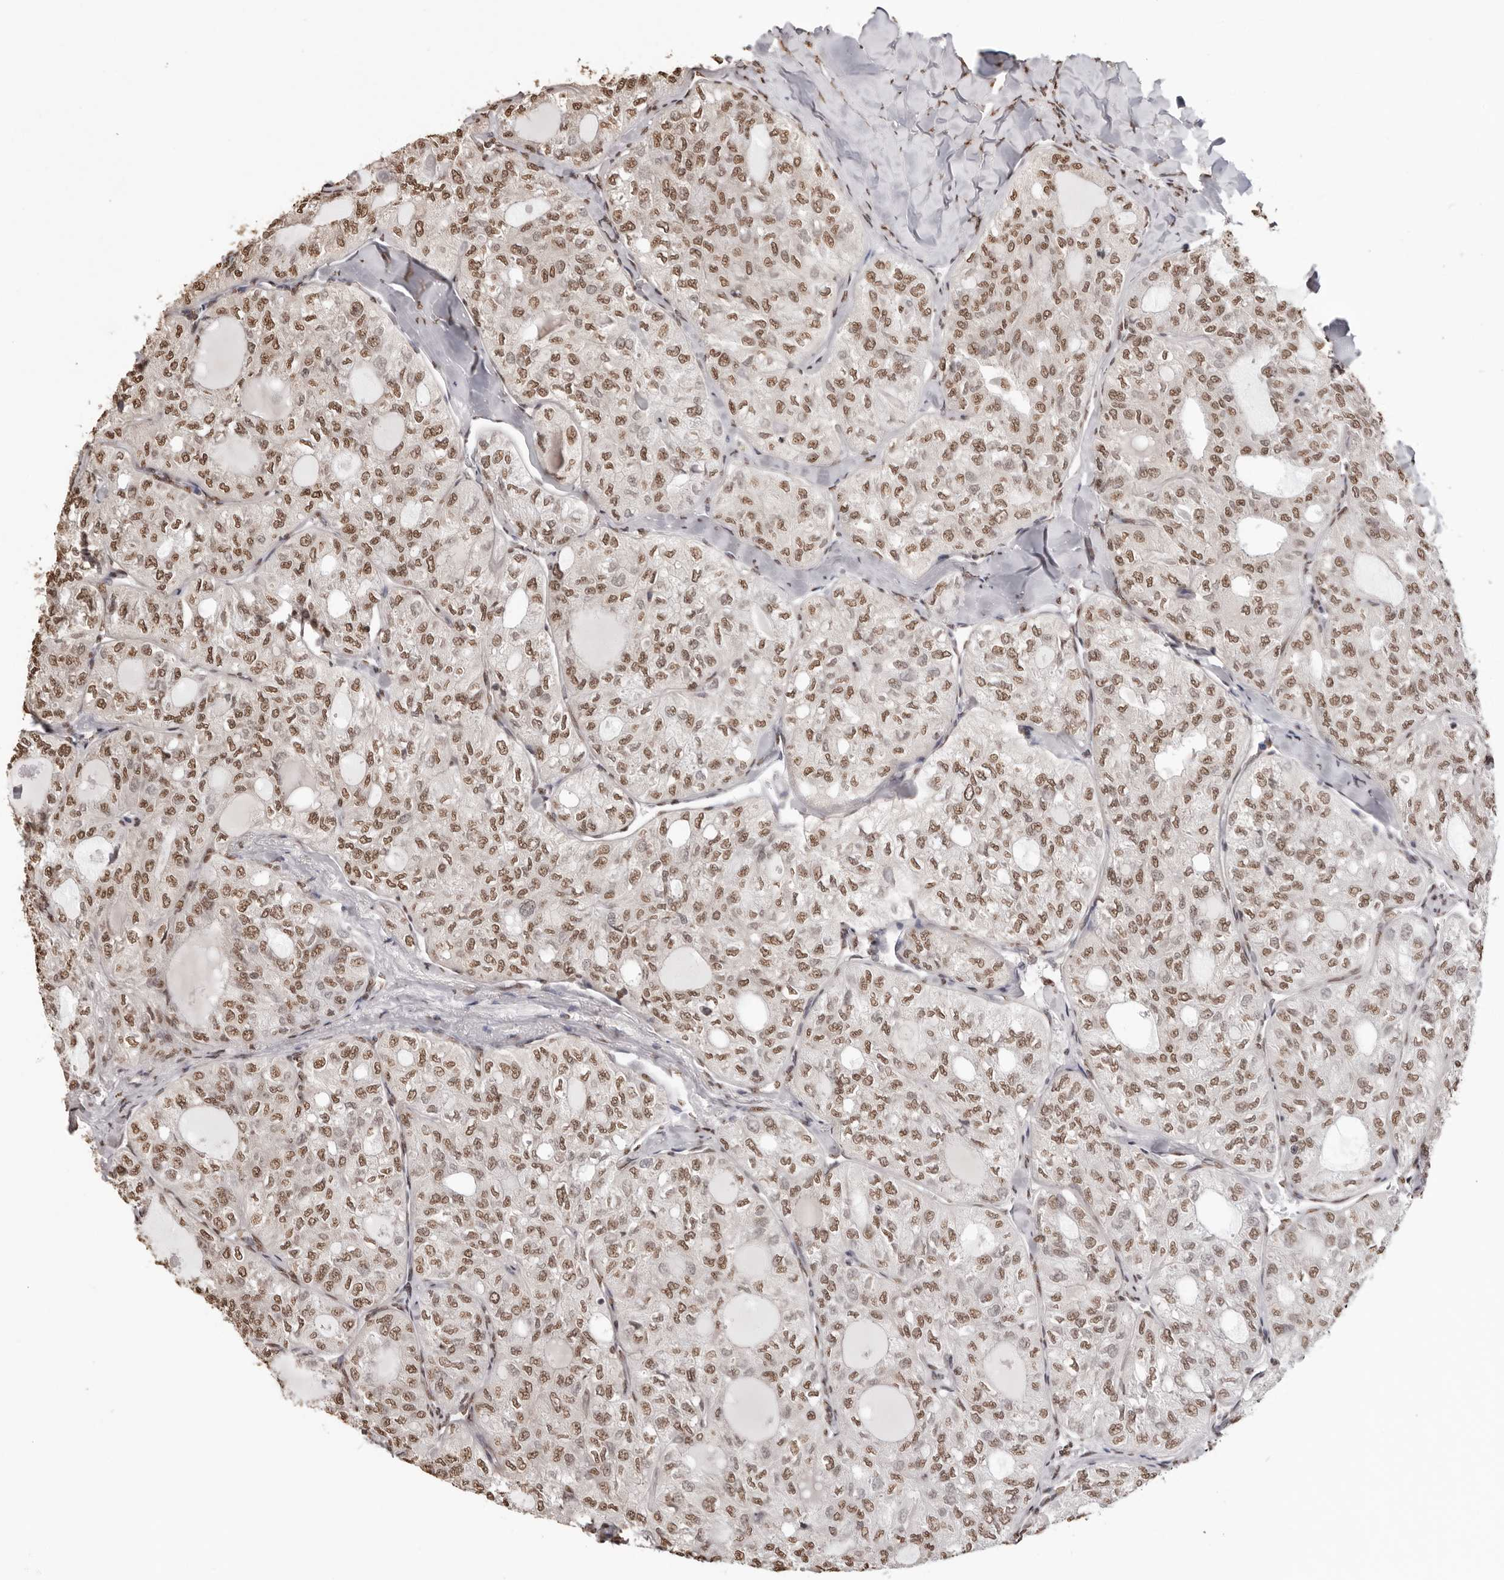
{"staining": {"intensity": "moderate", "quantity": ">75%", "location": "nuclear"}, "tissue": "thyroid cancer", "cell_type": "Tumor cells", "image_type": "cancer", "snomed": [{"axis": "morphology", "description": "Follicular adenoma carcinoma, NOS"}, {"axis": "topography", "description": "Thyroid gland"}], "caption": "Thyroid follicular adenoma carcinoma stained with DAB immunohistochemistry (IHC) demonstrates medium levels of moderate nuclear staining in approximately >75% of tumor cells. The protein is stained brown, and the nuclei are stained in blue (DAB (3,3'-diaminobenzidine) IHC with brightfield microscopy, high magnification).", "gene": "OLIG3", "patient": {"sex": "male", "age": 75}}